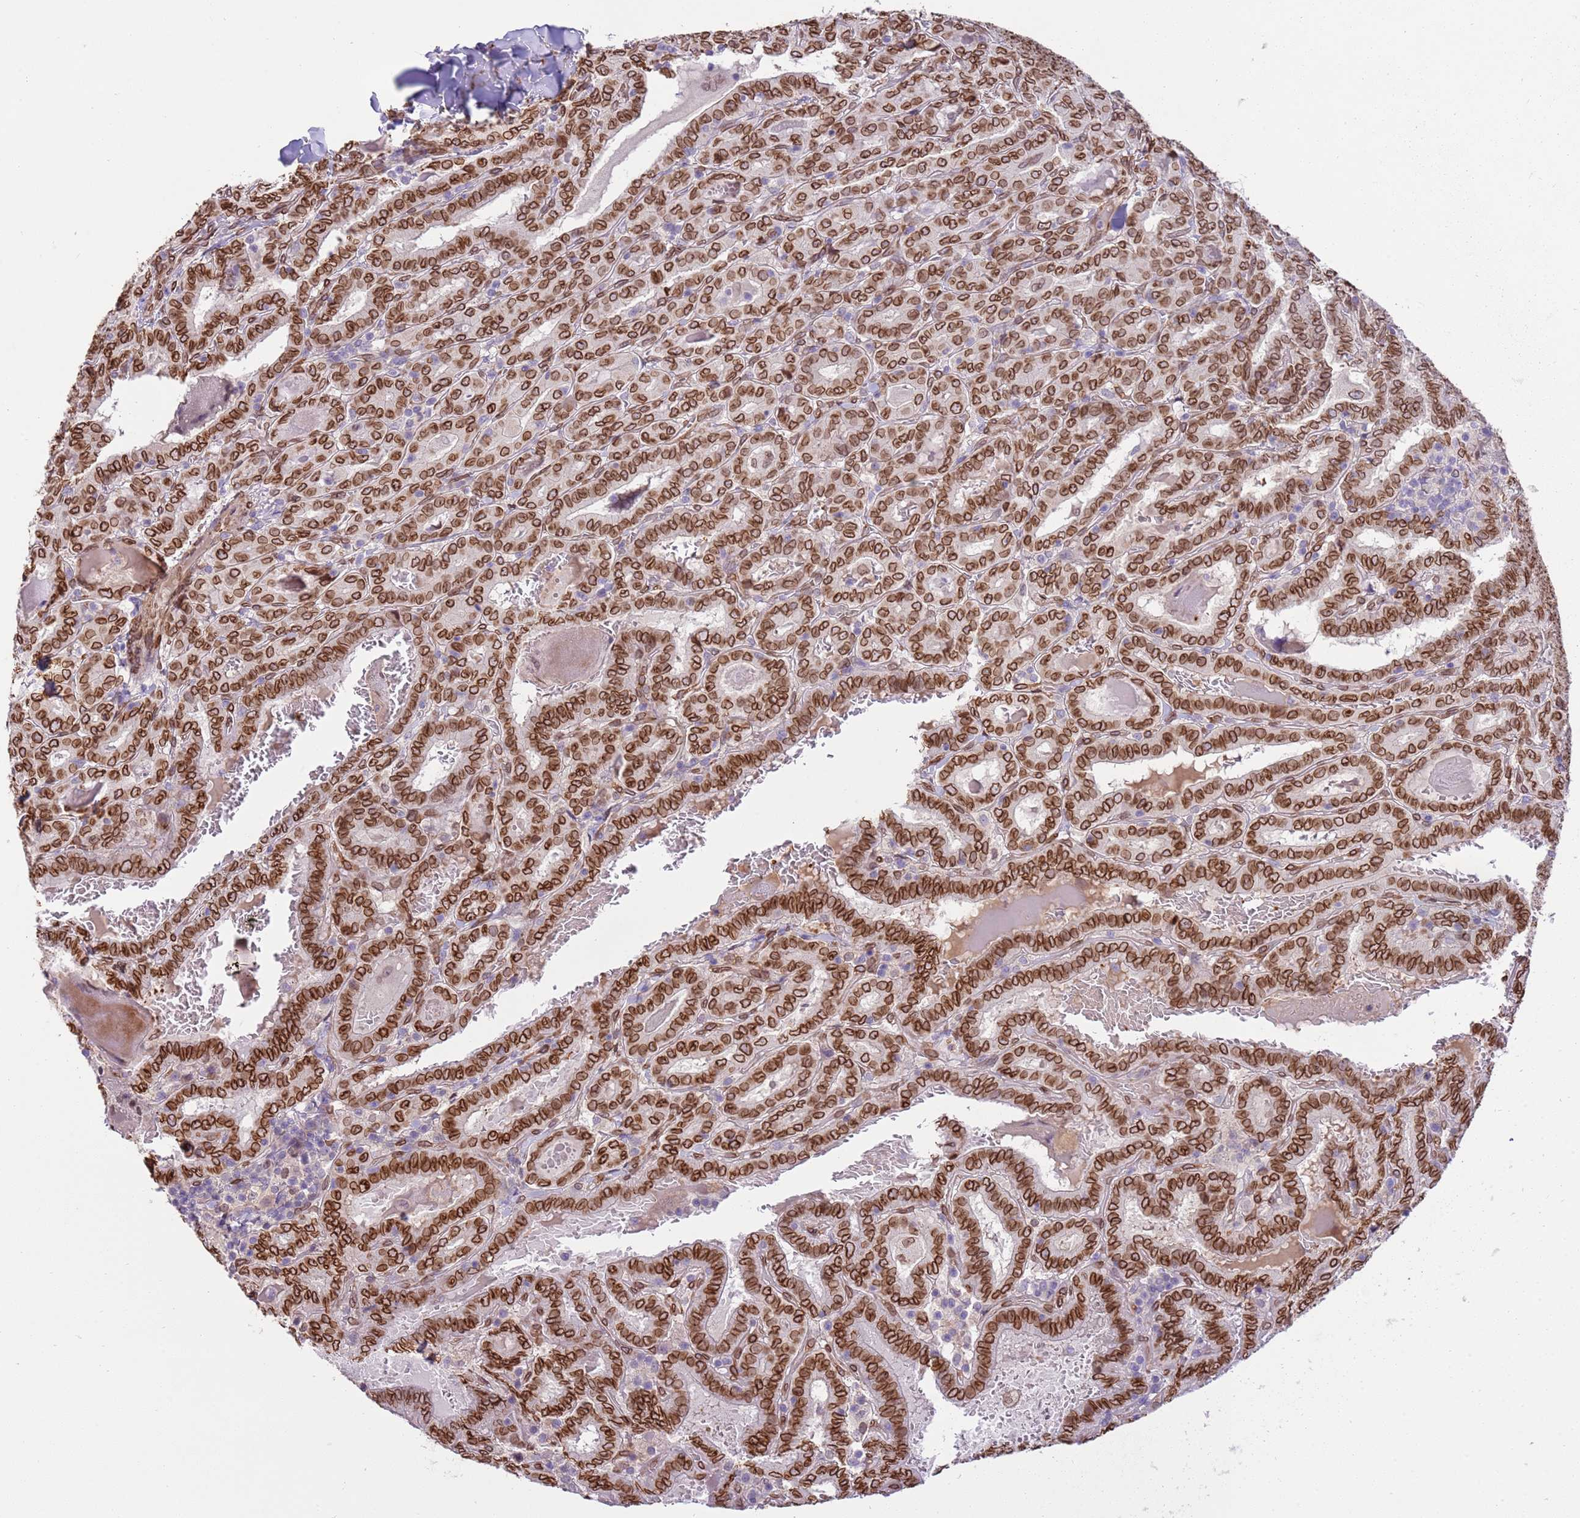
{"staining": {"intensity": "strong", "quantity": ">75%", "location": "cytoplasmic/membranous,nuclear"}, "tissue": "thyroid cancer", "cell_type": "Tumor cells", "image_type": "cancer", "snomed": [{"axis": "morphology", "description": "Papillary adenocarcinoma, NOS"}, {"axis": "topography", "description": "Thyroid gland"}], "caption": "An IHC image of neoplastic tissue is shown. Protein staining in brown shows strong cytoplasmic/membranous and nuclear positivity in thyroid papillary adenocarcinoma within tumor cells.", "gene": "TMEM47", "patient": {"sex": "female", "age": 72}}